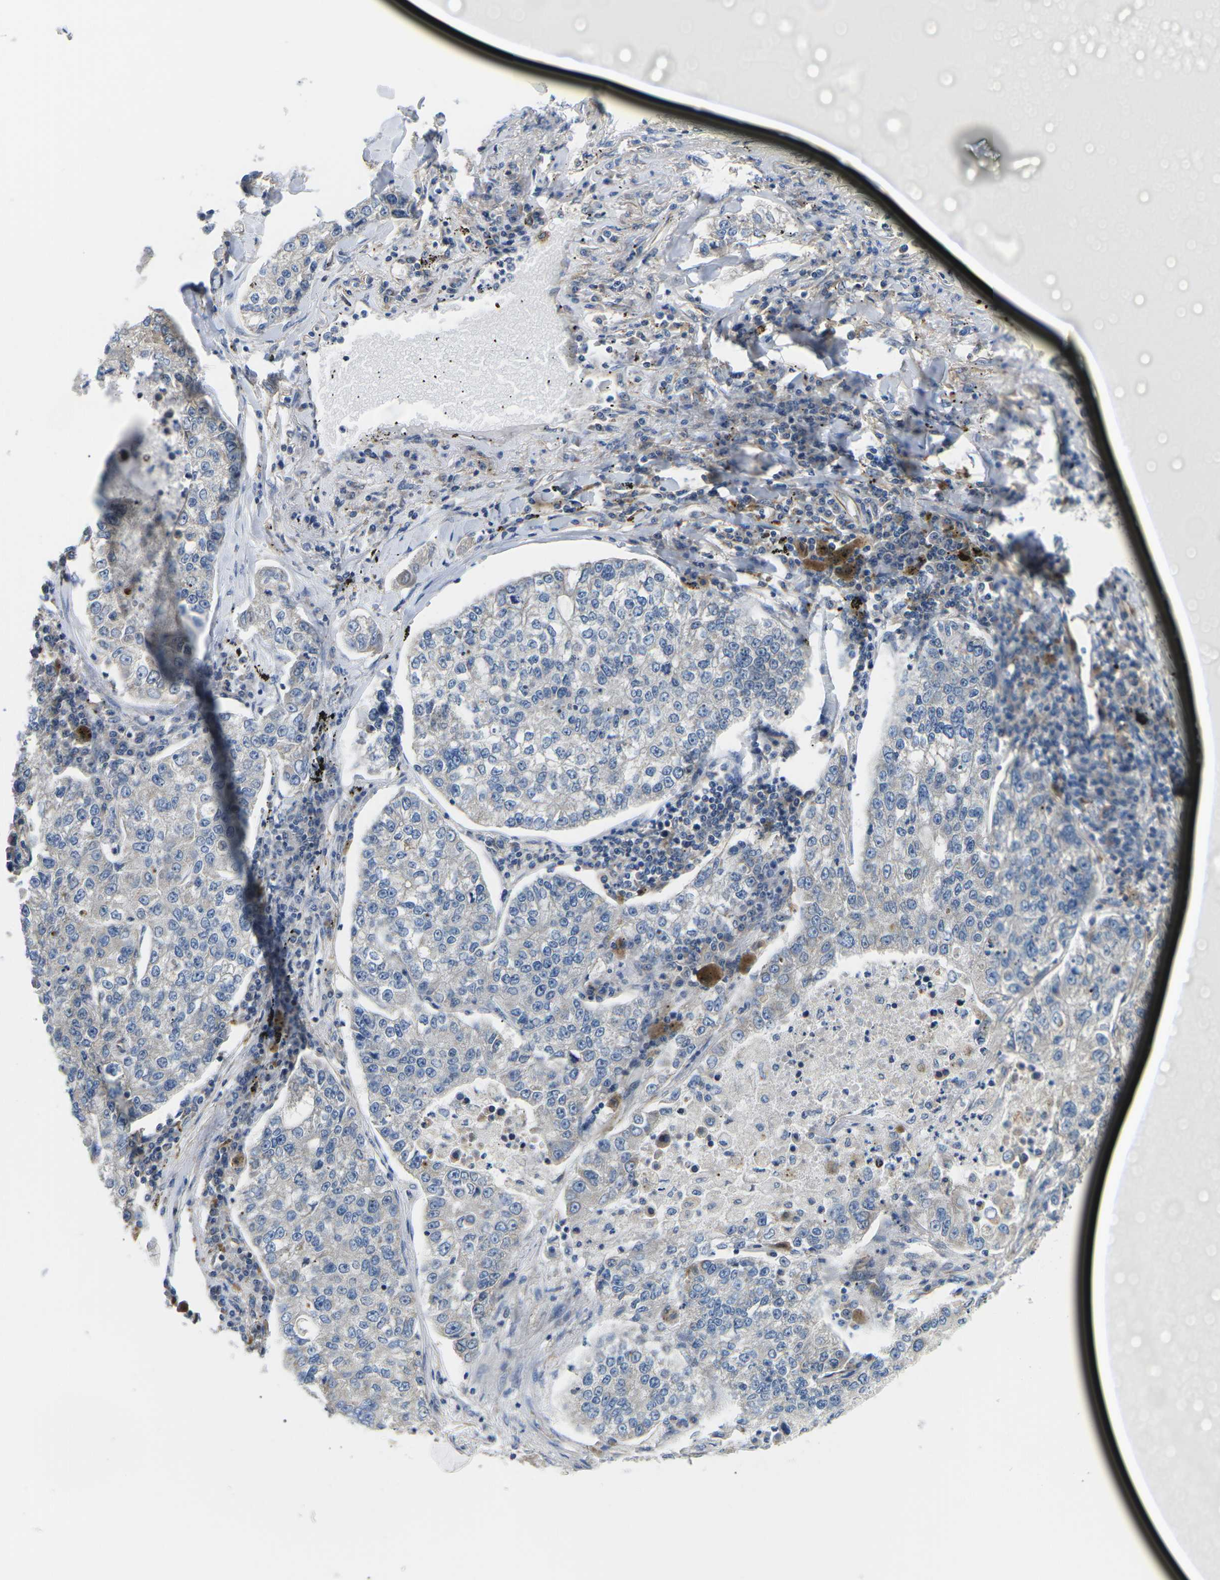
{"staining": {"intensity": "negative", "quantity": "none", "location": "none"}, "tissue": "lung cancer", "cell_type": "Tumor cells", "image_type": "cancer", "snomed": [{"axis": "morphology", "description": "Adenocarcinoma, NOS"}, {"axis": "topography", "description": "Lung"}], "caption": "A histopathology image of lung adenocarcinoma stained for a protein displays no brown staining in tumor cells. (DAB (3,3'-diaminobenzidine) IHC visualized using brightfield microscopy, high magnification).", "gene": "TMEFF2", "patient": {"sex": "male", "age": 49}}